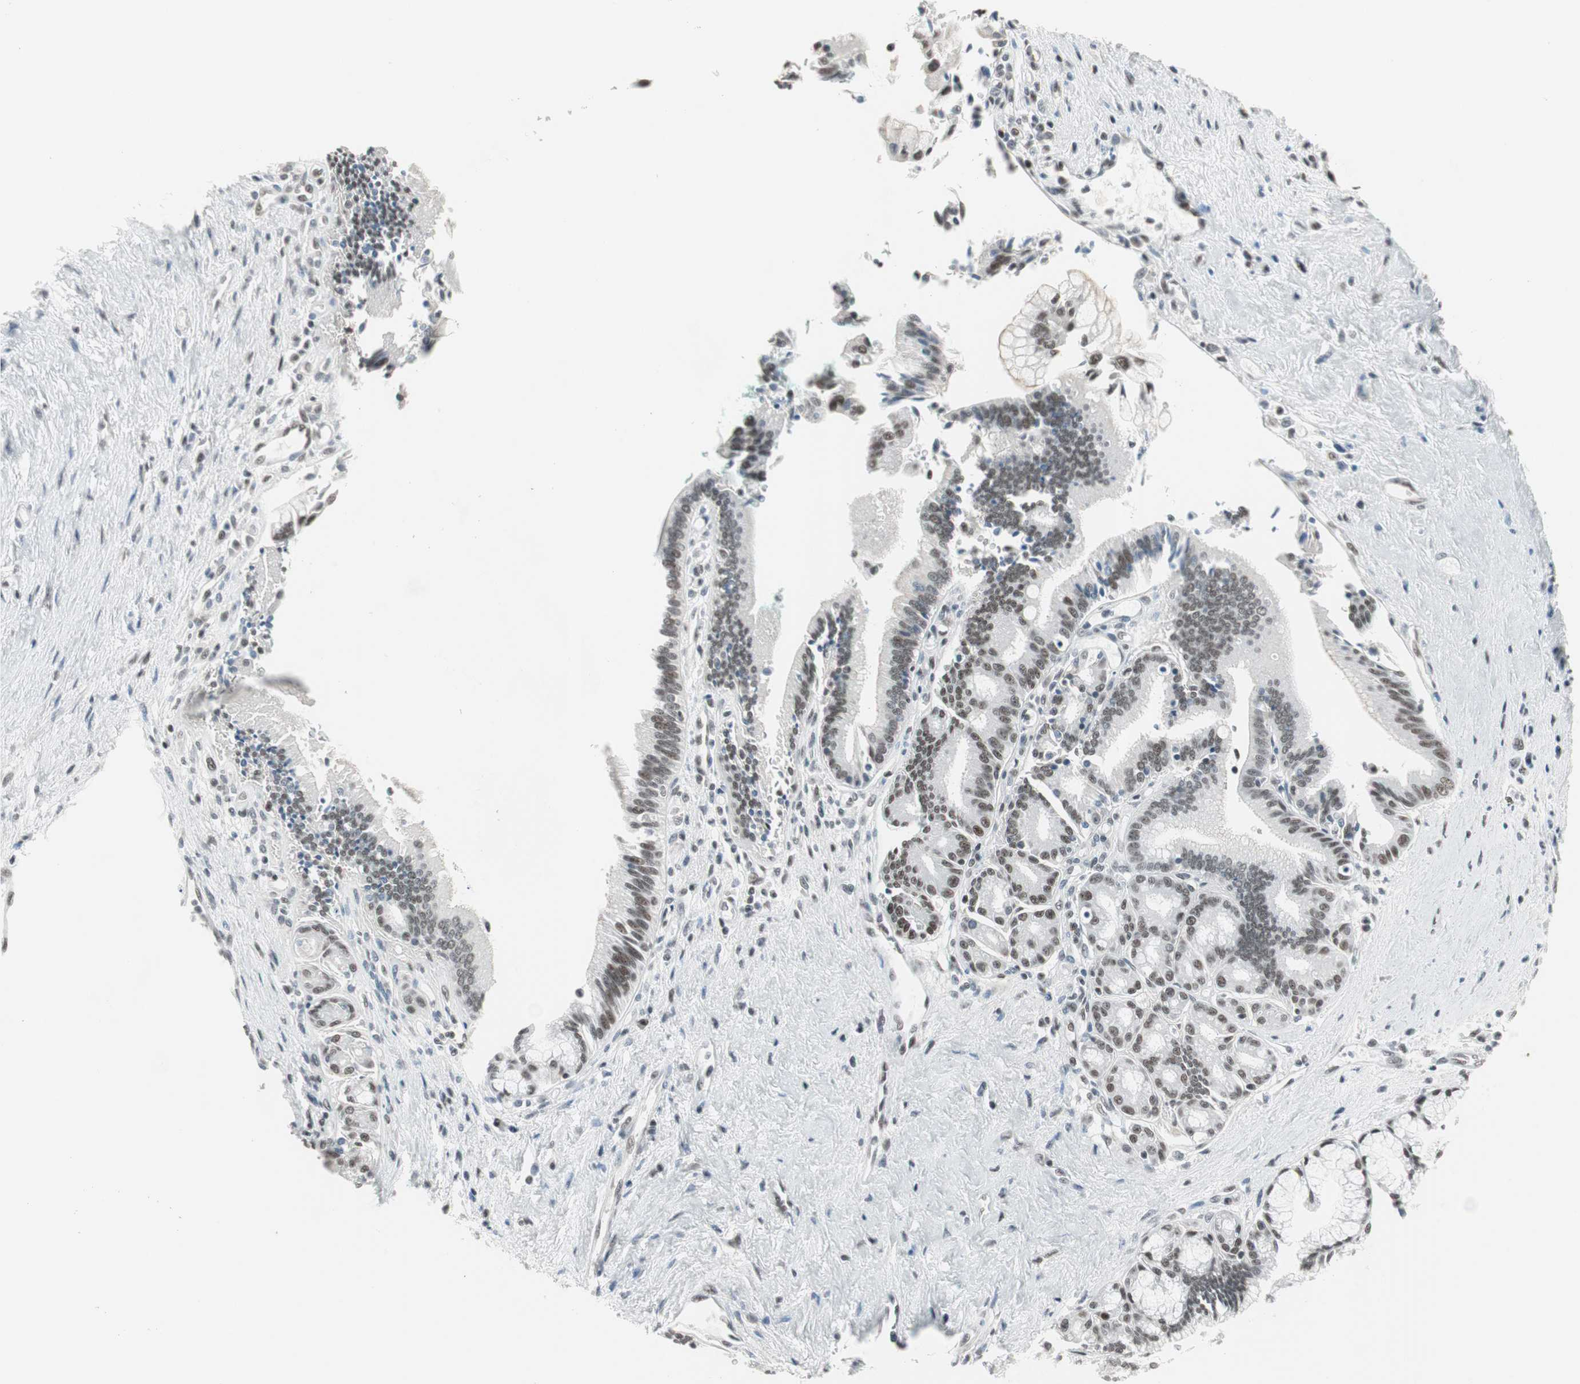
{"staining": {"intensity": "weak", "quantity": ">75%", "location": "nuclear"}, "tissue": "pancreatic cancer", "cell_type": "Tumor cells", "image_type": "cancer", "snomed": [{"axis": "morphology", "description": "Adenocarcinoma, NOS"}, {"axis": "topography", "description": "Pancreas"}], "caption": "A brown stain shows weak nuclear staining of a protein in human pancreatic cancer (adenocarcinoma) tumor cells.", "gene": "RTF1", "patient": {"sex": "male", "age": 59}}